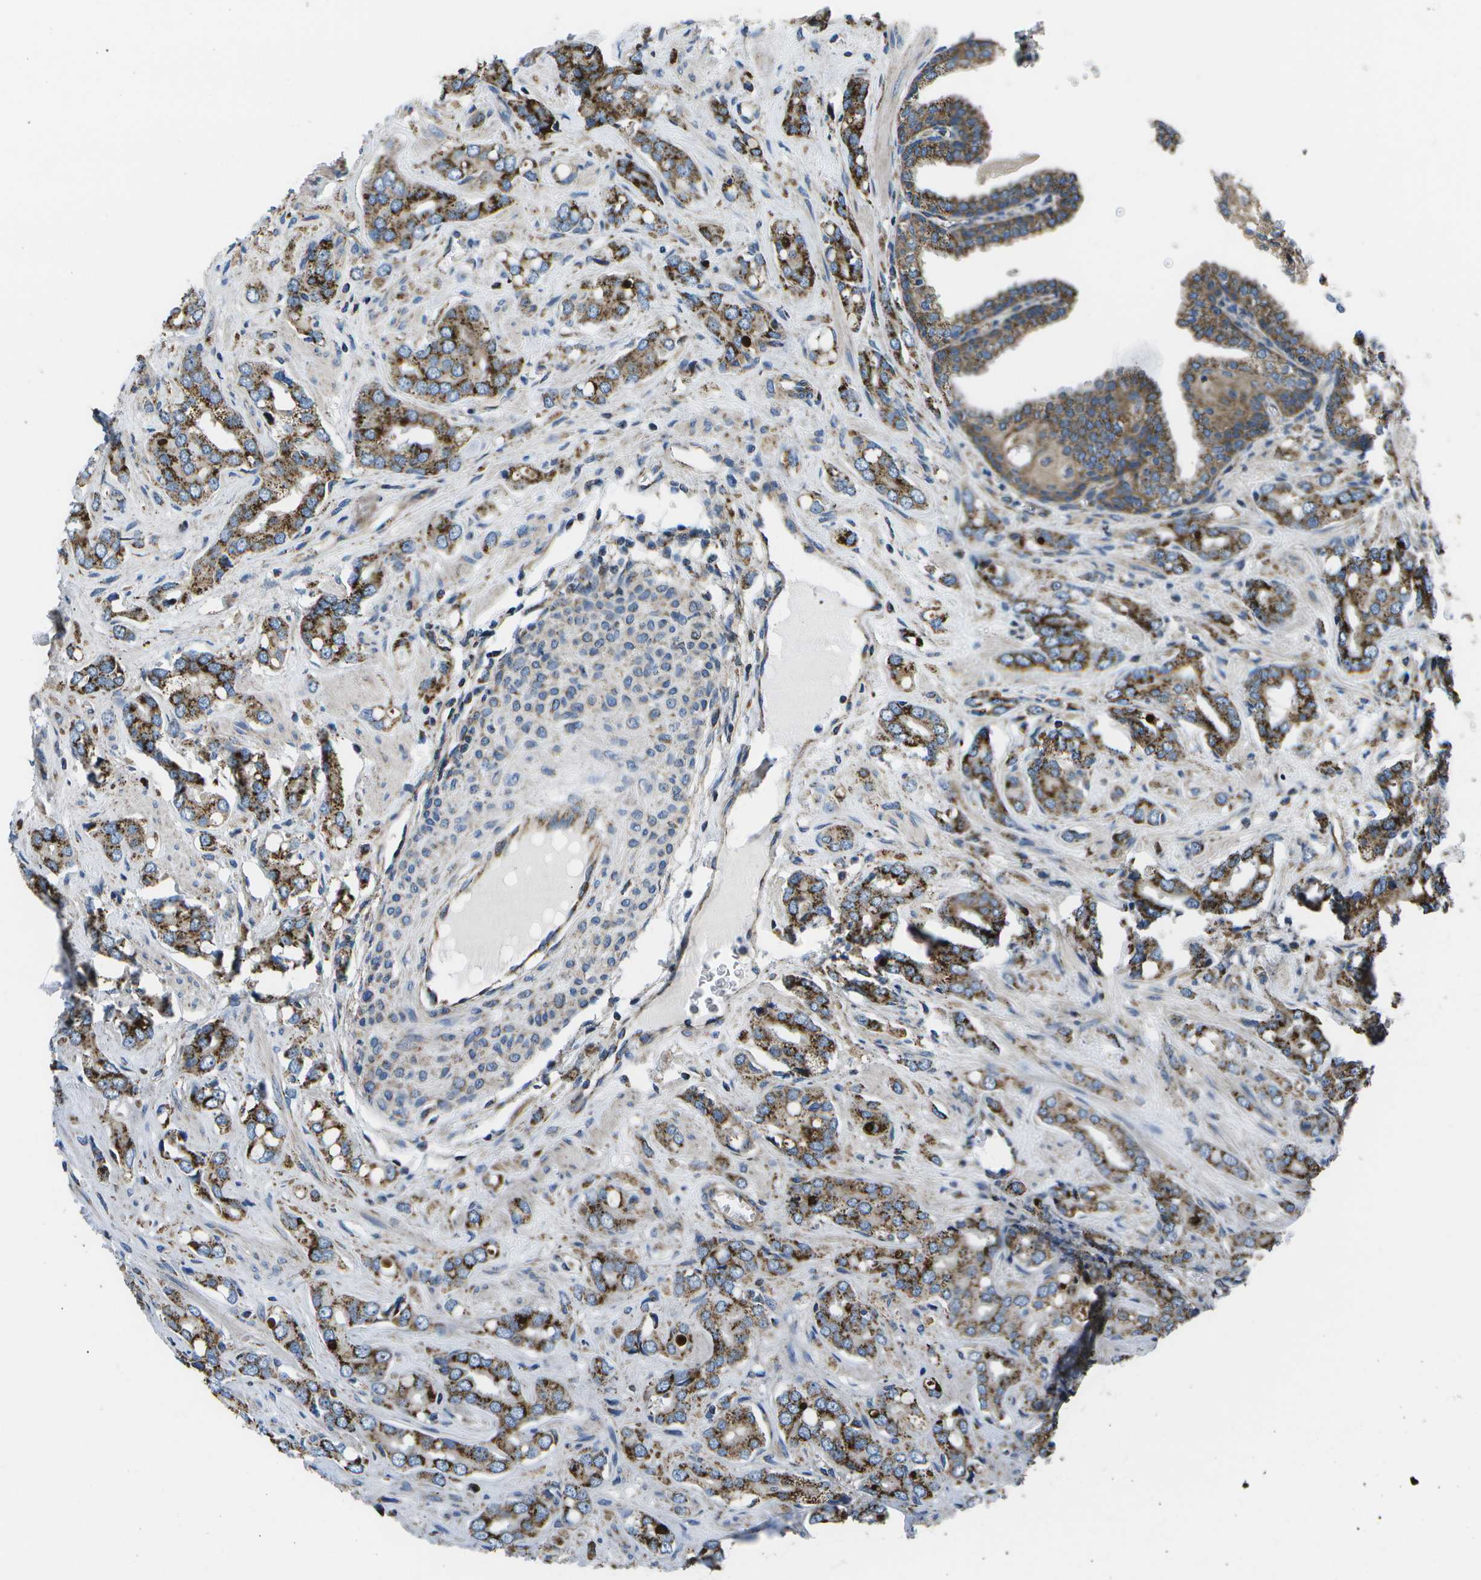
{"staining": {"intensity": "strong", "quantity": ">75%", "location": "cytoplasmic/membranous"}, "tissue": "prostate cancer", "cell_type": "Tumor cells", "image_type": "cancer", "snomed": [{"axis": "morphology", "description": "Adenocarcinoma, High grade"}, {"axis": "topography", "description": "Prostate"}], "caption": "A micrograph of human prostate high-grade adenocarcinoma stained for a protein displays strong cytoplasmic/membranous brown staining in tumor cells. The staining was performed using DAB (3,3'-diaminobenzidine) to visualize the protein expression in brown, while the nuclei were stained in blue with hematoxylin (Magnification: 20x).", "gene": "MVK", "patient": {"sex": "male", "age": 64}}